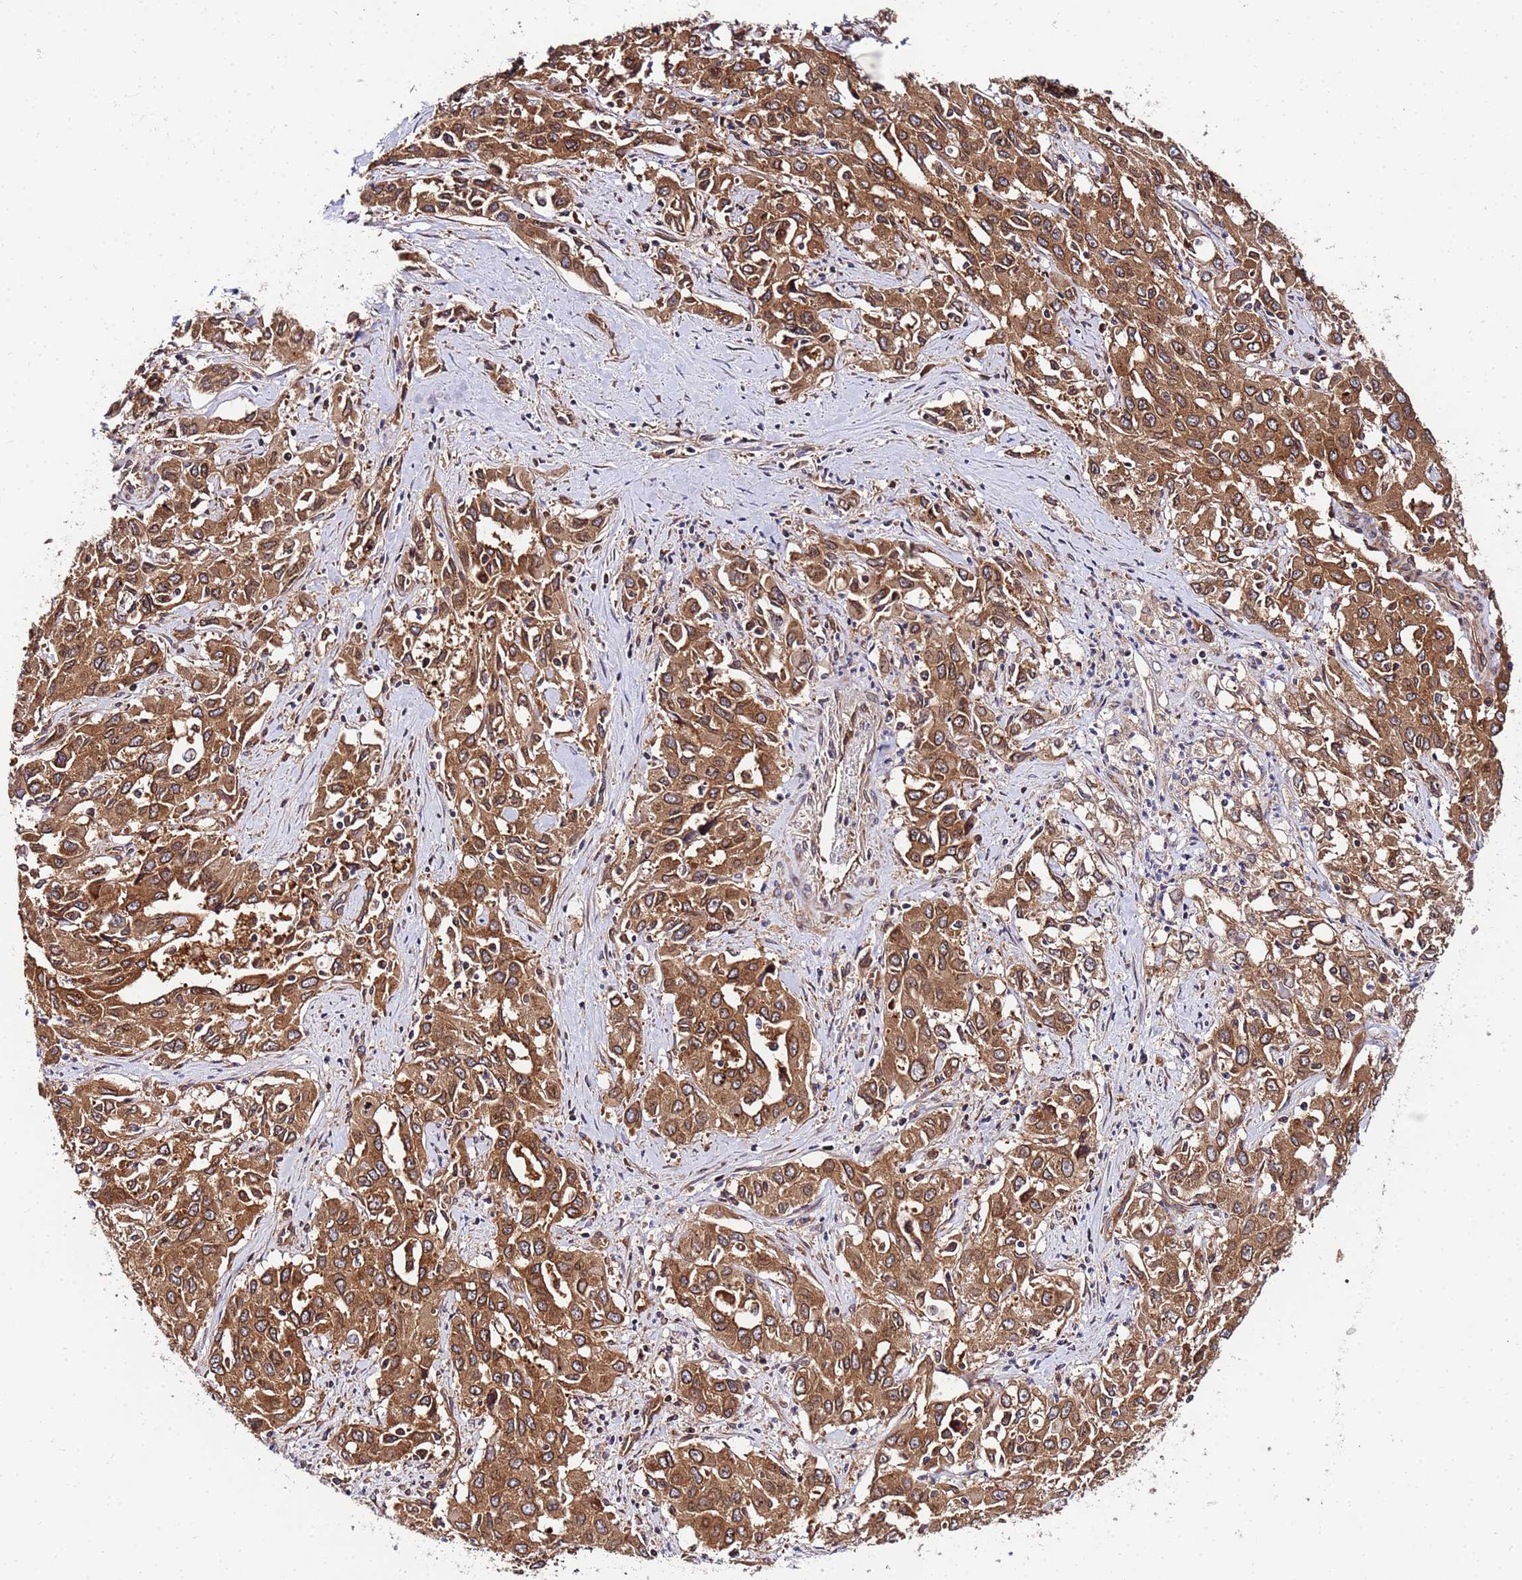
{"staining": {"intensity": "moderate", "quantity": ">75%", "location": "cytoplasmic/membranous"}, "tissue": "liver cancer", "cell_type": "Tumor cells", "image_type": "cancer", "snomed": [{"axis": "morphology", "description": "Carcinoma, Hepatocellular, NOS"}, {"axis": "topography", "description": "Liver"}], "caption": "Protein expression analysis of human liver hepatocellular carcinoma reveals moderate cytoplasmic/membranous staining in approximately >75% of tumor cells.", "gene": "UNC93B1", "patient": {"sex": "male", "age": 63}}